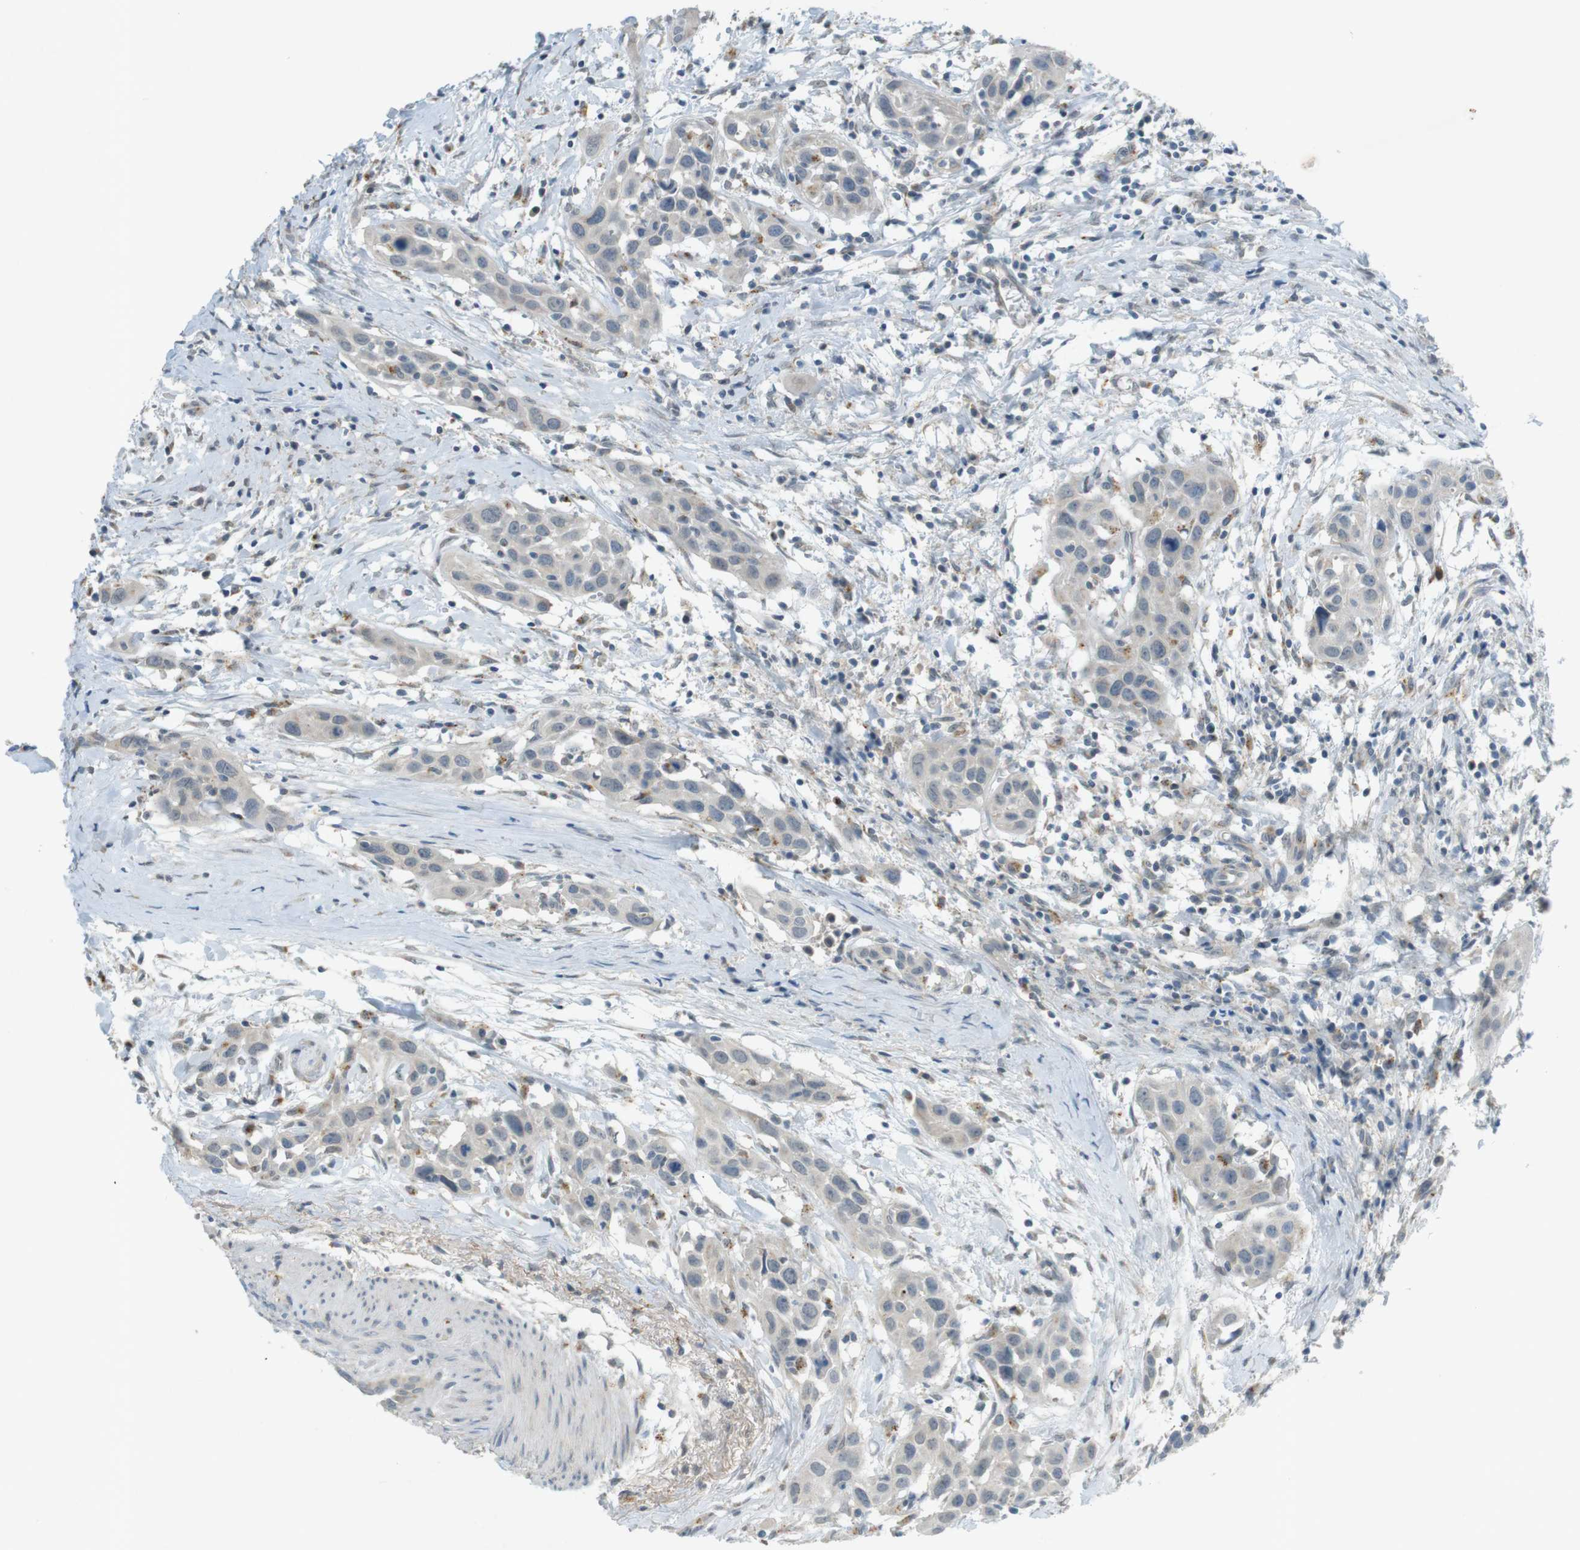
{"staining": {"intensity": "moderate", "quantity": "<25%", "location": "cytoplasmic/membranous"}, "tissue": "head and neck cancer", "cell_type": "Tumor cells", "image_type": "cancer", "snomed": [{"axis": "morphology", "description": "Squamous cell carcinoma, NOS"}, {"axis": "topography", "description": "Oral tissue"}, {"axis": "topography", "description": "Head-Neck"}], "caption": "Immunohistochemical staining of human head and neck cancer displays low levels of moderate cytoplasmic/membranous staining in about <25% of tumor cells.", "gene": "UGT8", "patient": {"sex": "female", "age": 50}}